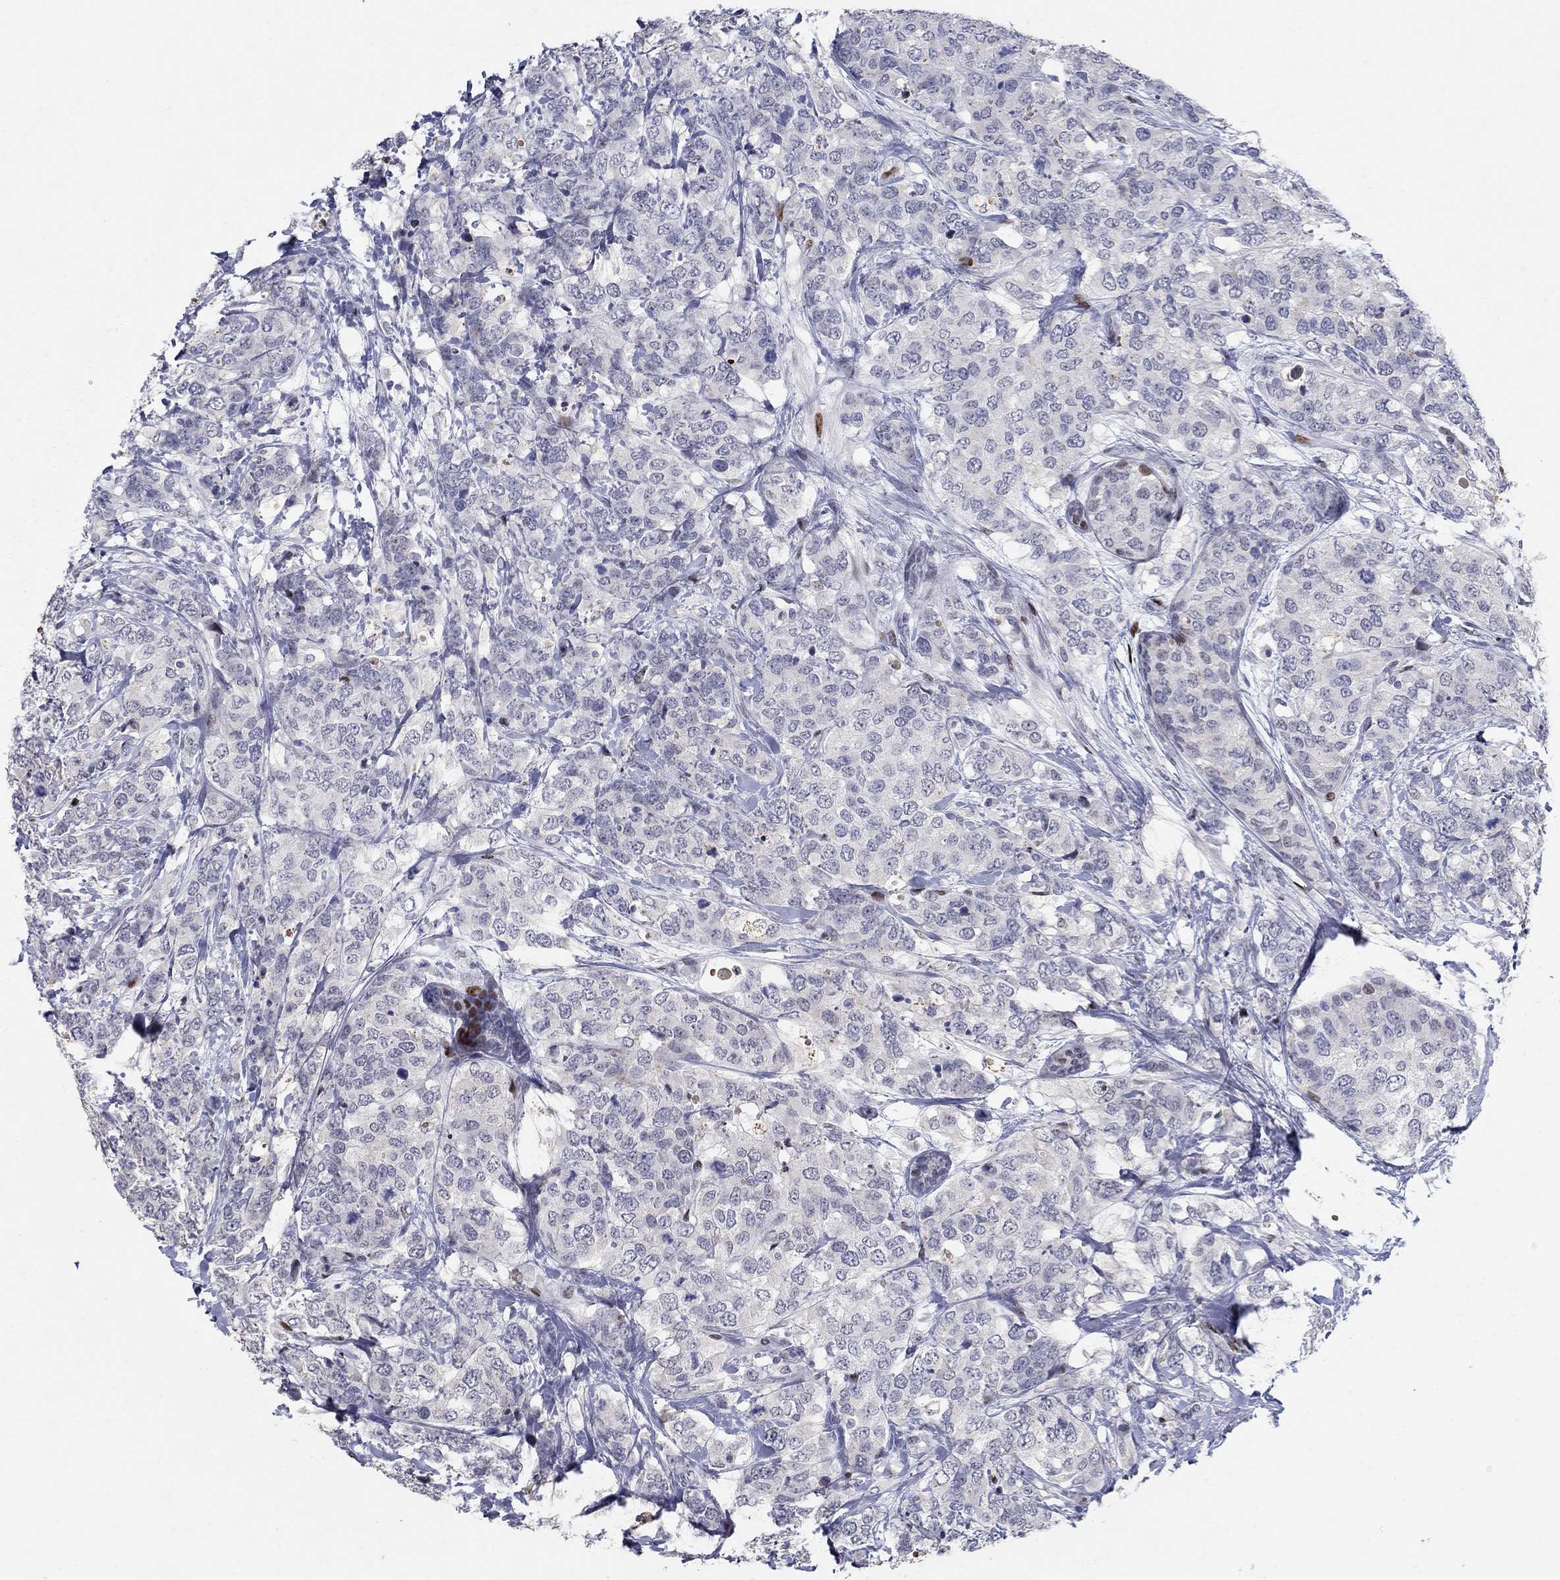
{"staining": {"intensity": "negative", "quantity": "none", "location": "none"}, "tissue": "breast cancer", "cell_type": "Tumor cells", "image_type": "cancer", "snomed": [{"axis": "morphology", "description": "Lobular carcinoma"}, {"axis": "topography", "description": "Breast"}], "caption": "Tumor cells show no significant protein staining in breast cancer (lobular carcinoma).", "gene": "RAPGEF5", "patient": {"sex": "female", "age": 59}}